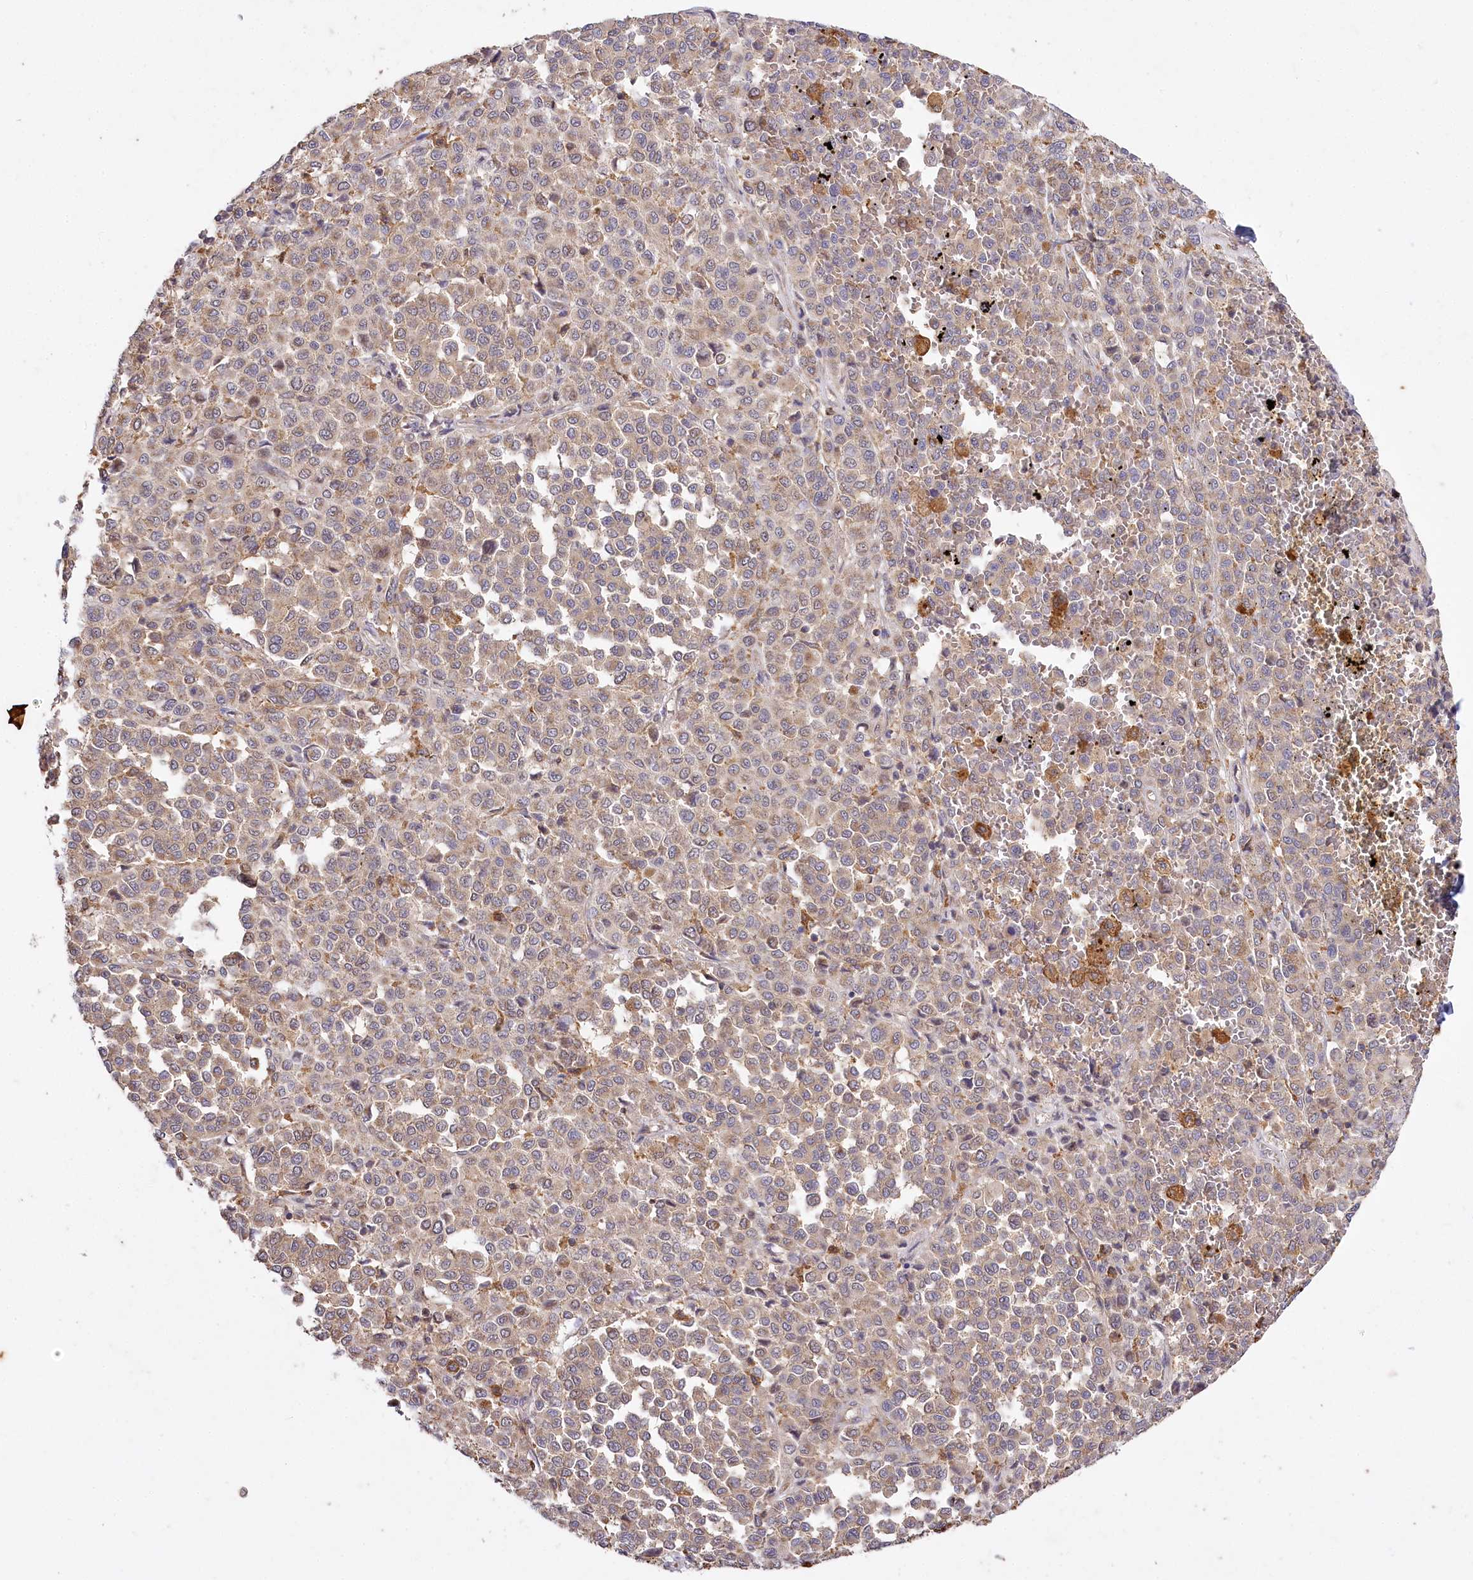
{"staining": {"intensity": "weak", "quantity": ">75%", "location": "cytoplasmic/membranous"}, "tissue": "melanoma", "cell_type": "Tumor cells", "image_type": "cancer", "snomed": [{"axis": "morphology", "description": "Malignant melanoma, Metastatic site"}, {"axis": "topography", "description": "Pancreas"}], "caption": "Protein analysis of melanoma tissue displays weak cytoplasmic/membranous positivity in about >75% of tumor cells.", "gene": "CARD19", "patient": {"sex": "female", "age": 30}}